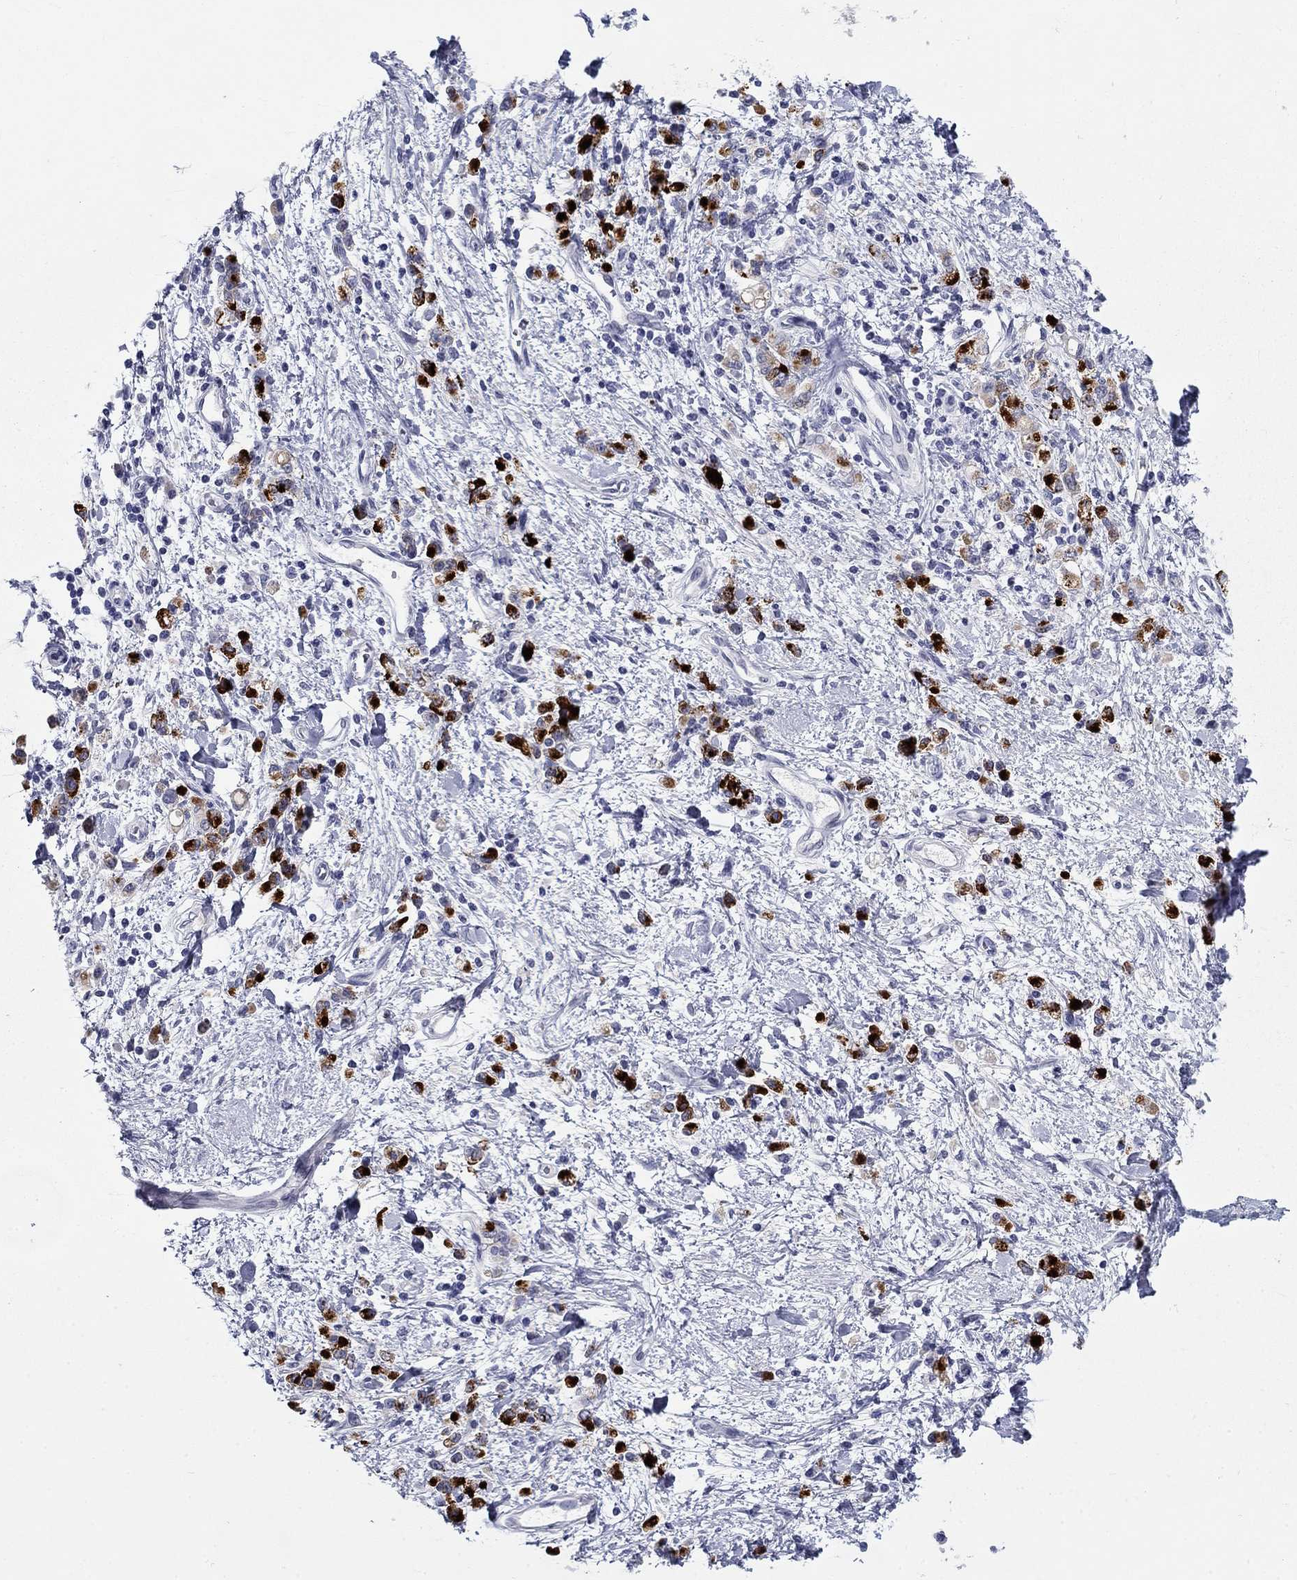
{"staining": {"intensity": "strong", "quantity": ">75%", "location": "cytoplasmic/membranous"}, "tissue": "stomach cancer", "cell_type": "Tumor cells", "image_type": "cancer", "snomed": [{"axis": "morphology", "description": "Adenocarcinoma, NOS"}, {"axis": "topography", "description": "Stomach"}], "caption": "Tumor cells exhibit high levels of strong cytoplasmic/membranous positivity in about >75% of cells in stomach cancer.", "gene": "C4orf19", "patient": {"sex": "male", "age": 77}}